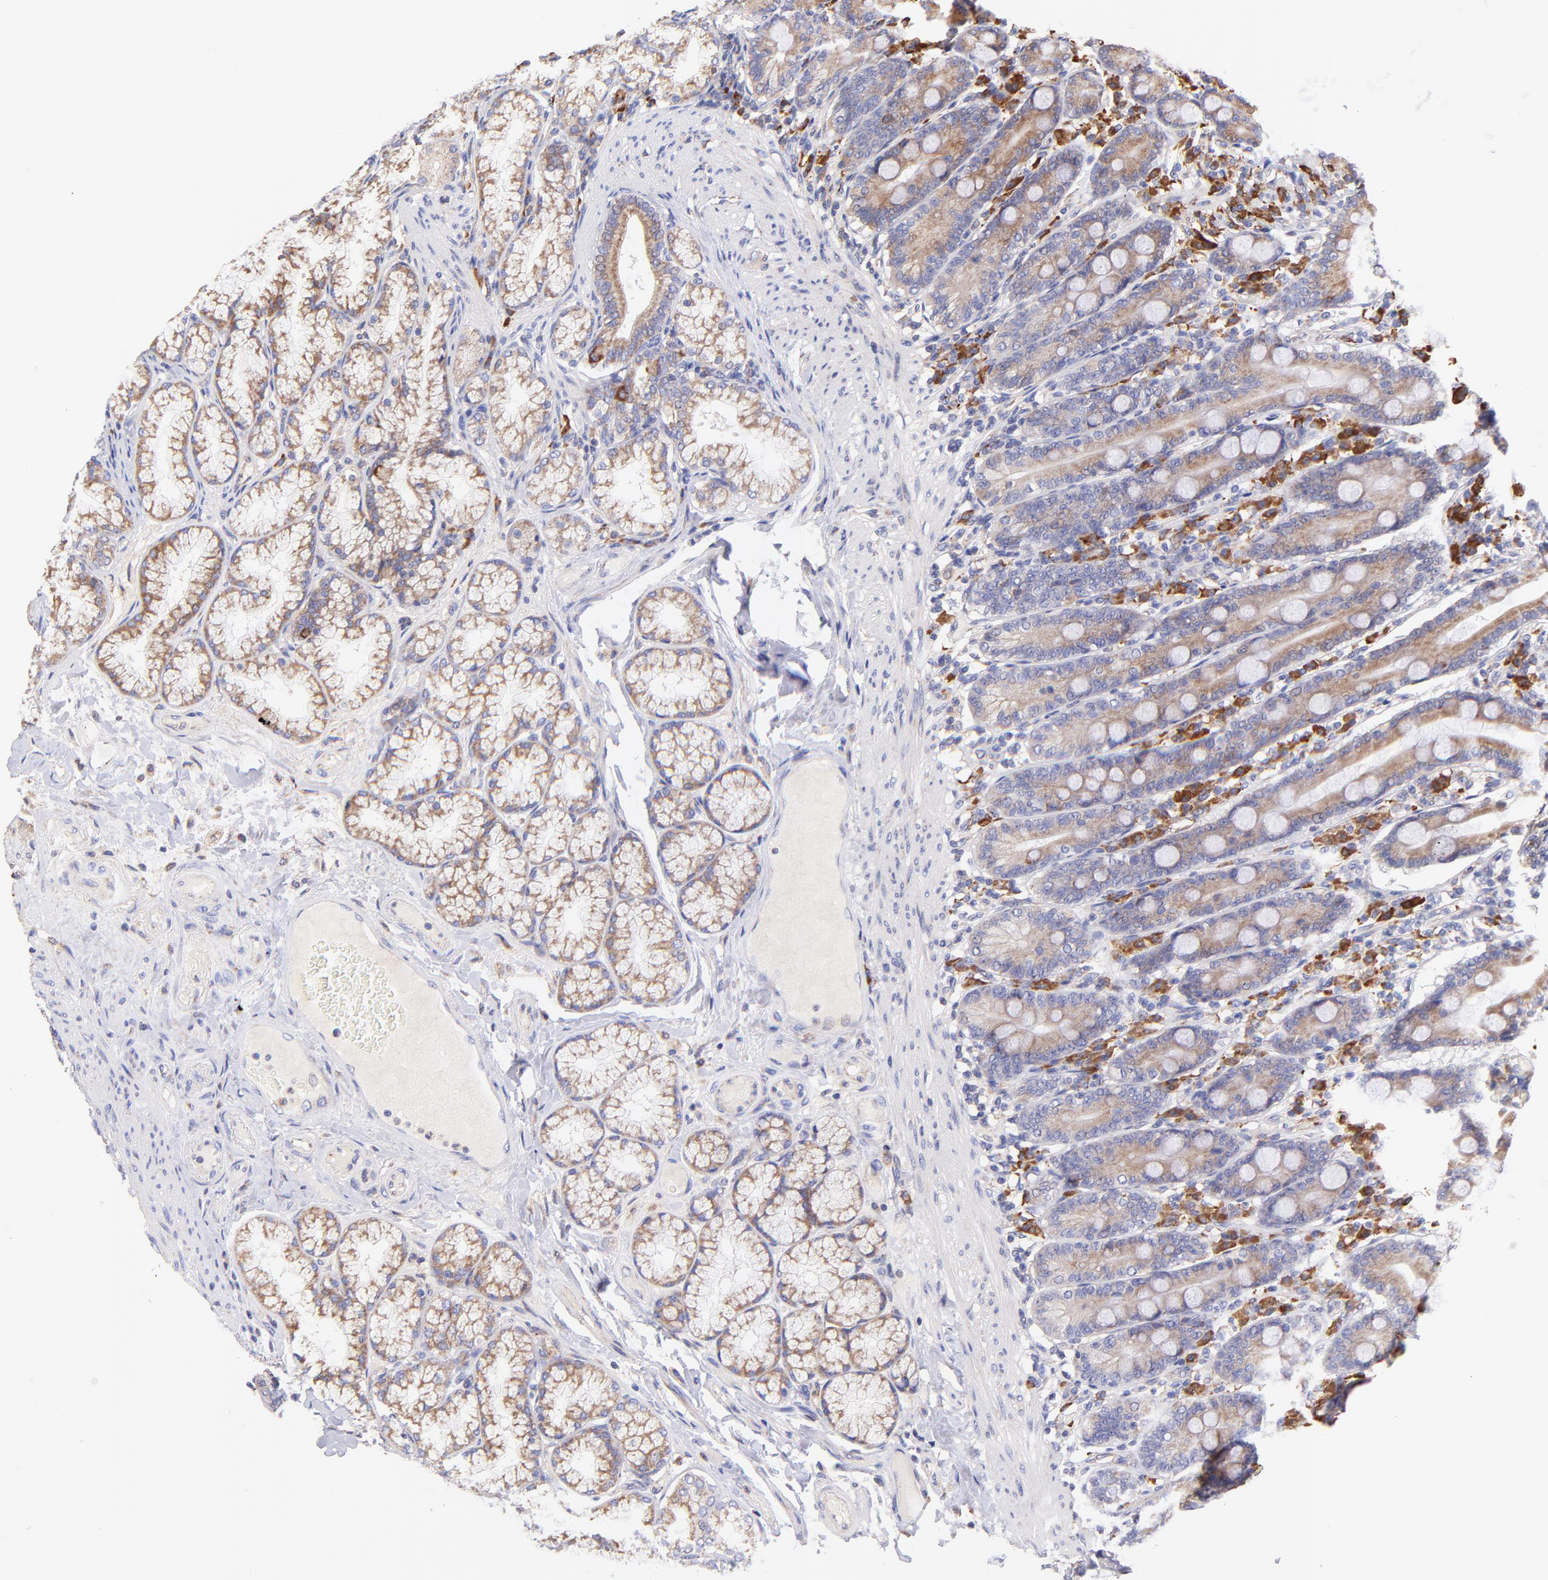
{"staining": {"intensity": "weak", "quantity": ">75%", "location": "cytoplasmic/membranous"}, "tissue": "duodenum", "cell_type": "Glandular cells", "image_type": "normal", "snomed": [{"axis": "morphology", "description": "Normal tissue, NOS"}, {"axis": "topography", "description": "Duodenum"}], "caption": "The micrograph reveals a brown stain indicating the presence of a protein in the cytoplasmic/membranous of glandular cells in duodenum. The staining was performed using DAB (3,3'-diaminobenzidine) to visualize the protein expression in brown, while the nuclei were stained in blue with hematoxylin (Magnification: 20x).", "gene": "PREX1", "patient": {"sex": "female", "age": 64}}